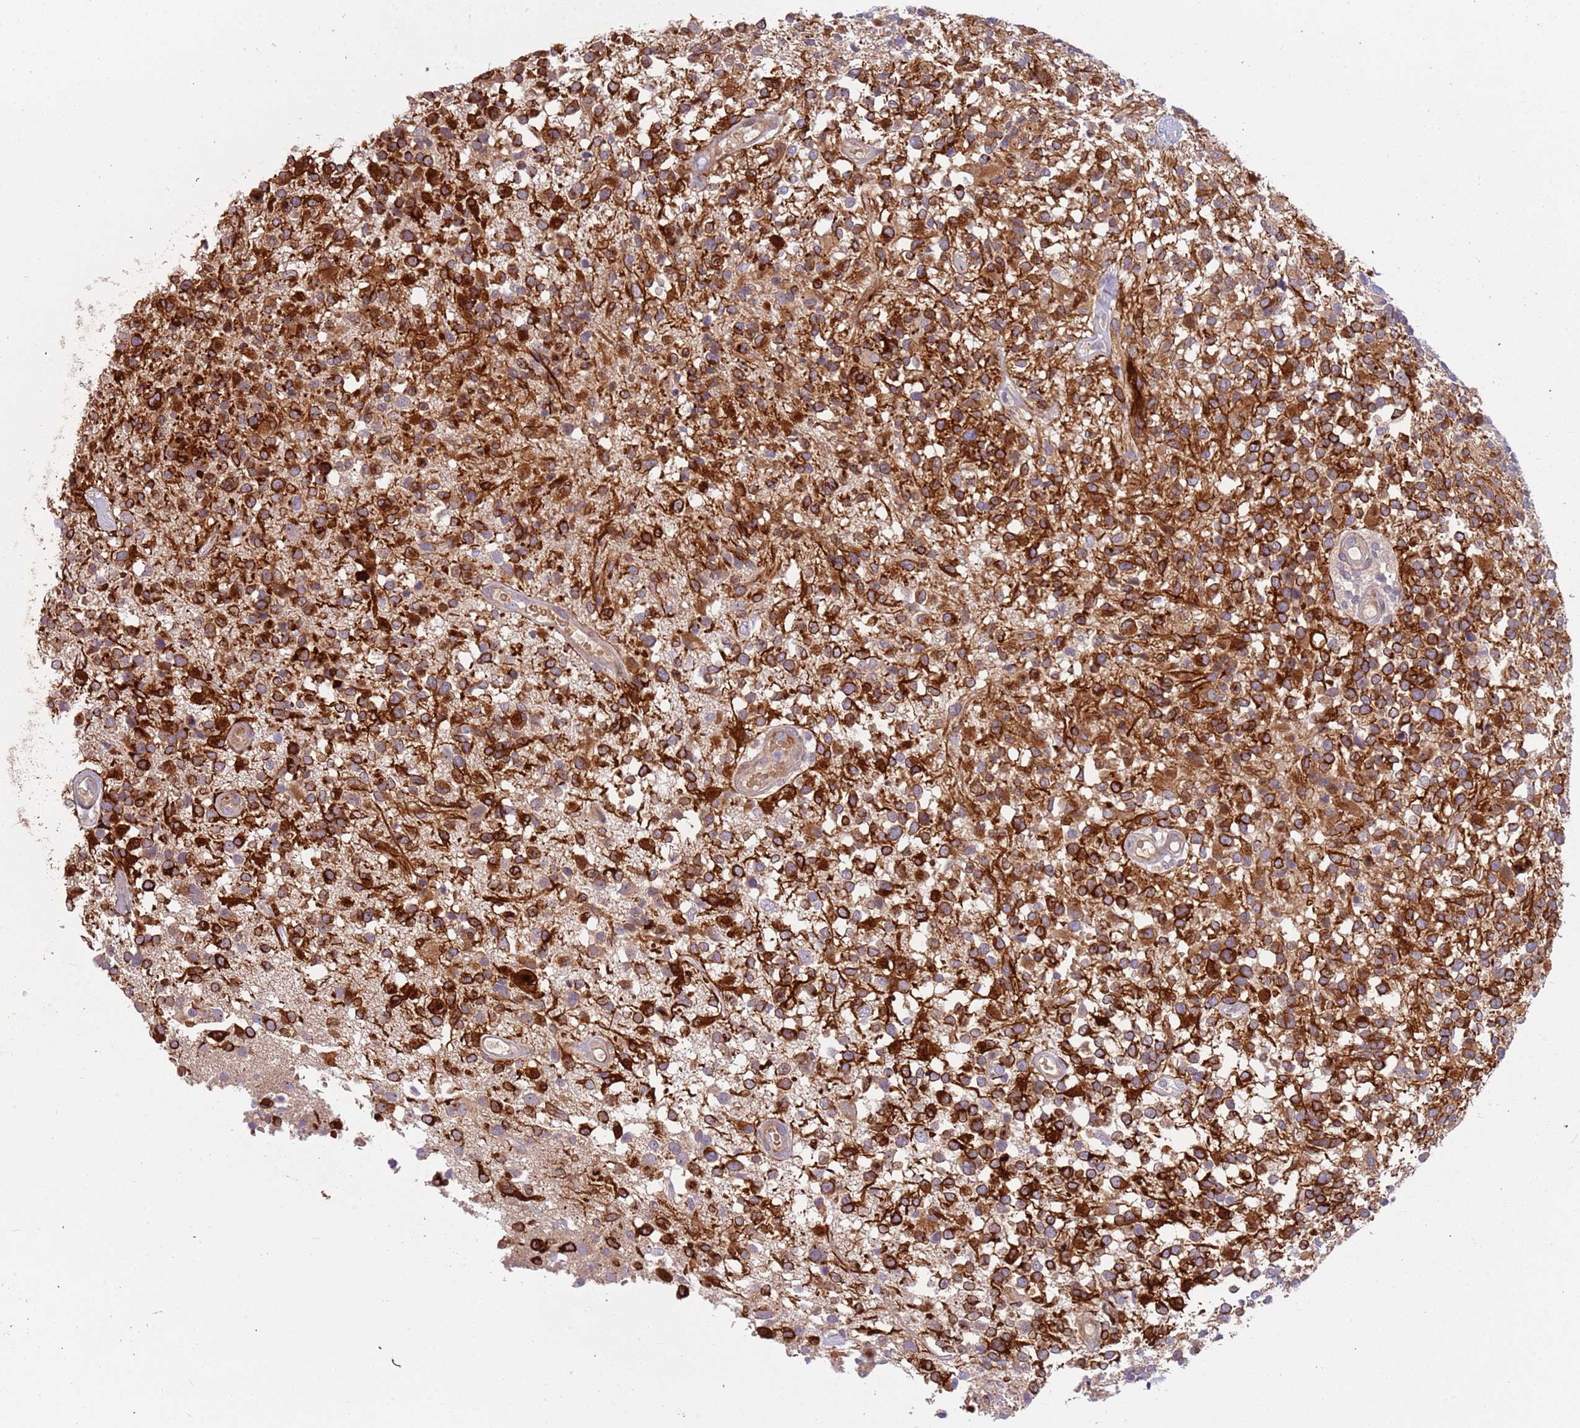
{"staining": {"intensity": "strong", "quantity": ">75%", "location": "cytoplasmic/membranous"}, "tissue": "glioma", "cell_type": "Tumor cells", "image_type": "cancer", "snomed": [{"axis": "morphology", "description": "Glioma, malignant, High grade"}, {"axis": "morphology", "description": "Glioblastoma, NOS"}, {"axis": "topography", "description": "Brain"}], "caption": "Glioma tissue exhibits strong cytoplasmic/membranous positivity in approximately >75% of tumor cells", "gene": "TRAPPC6B", "patient": {"sex": "male", "age": 60}}